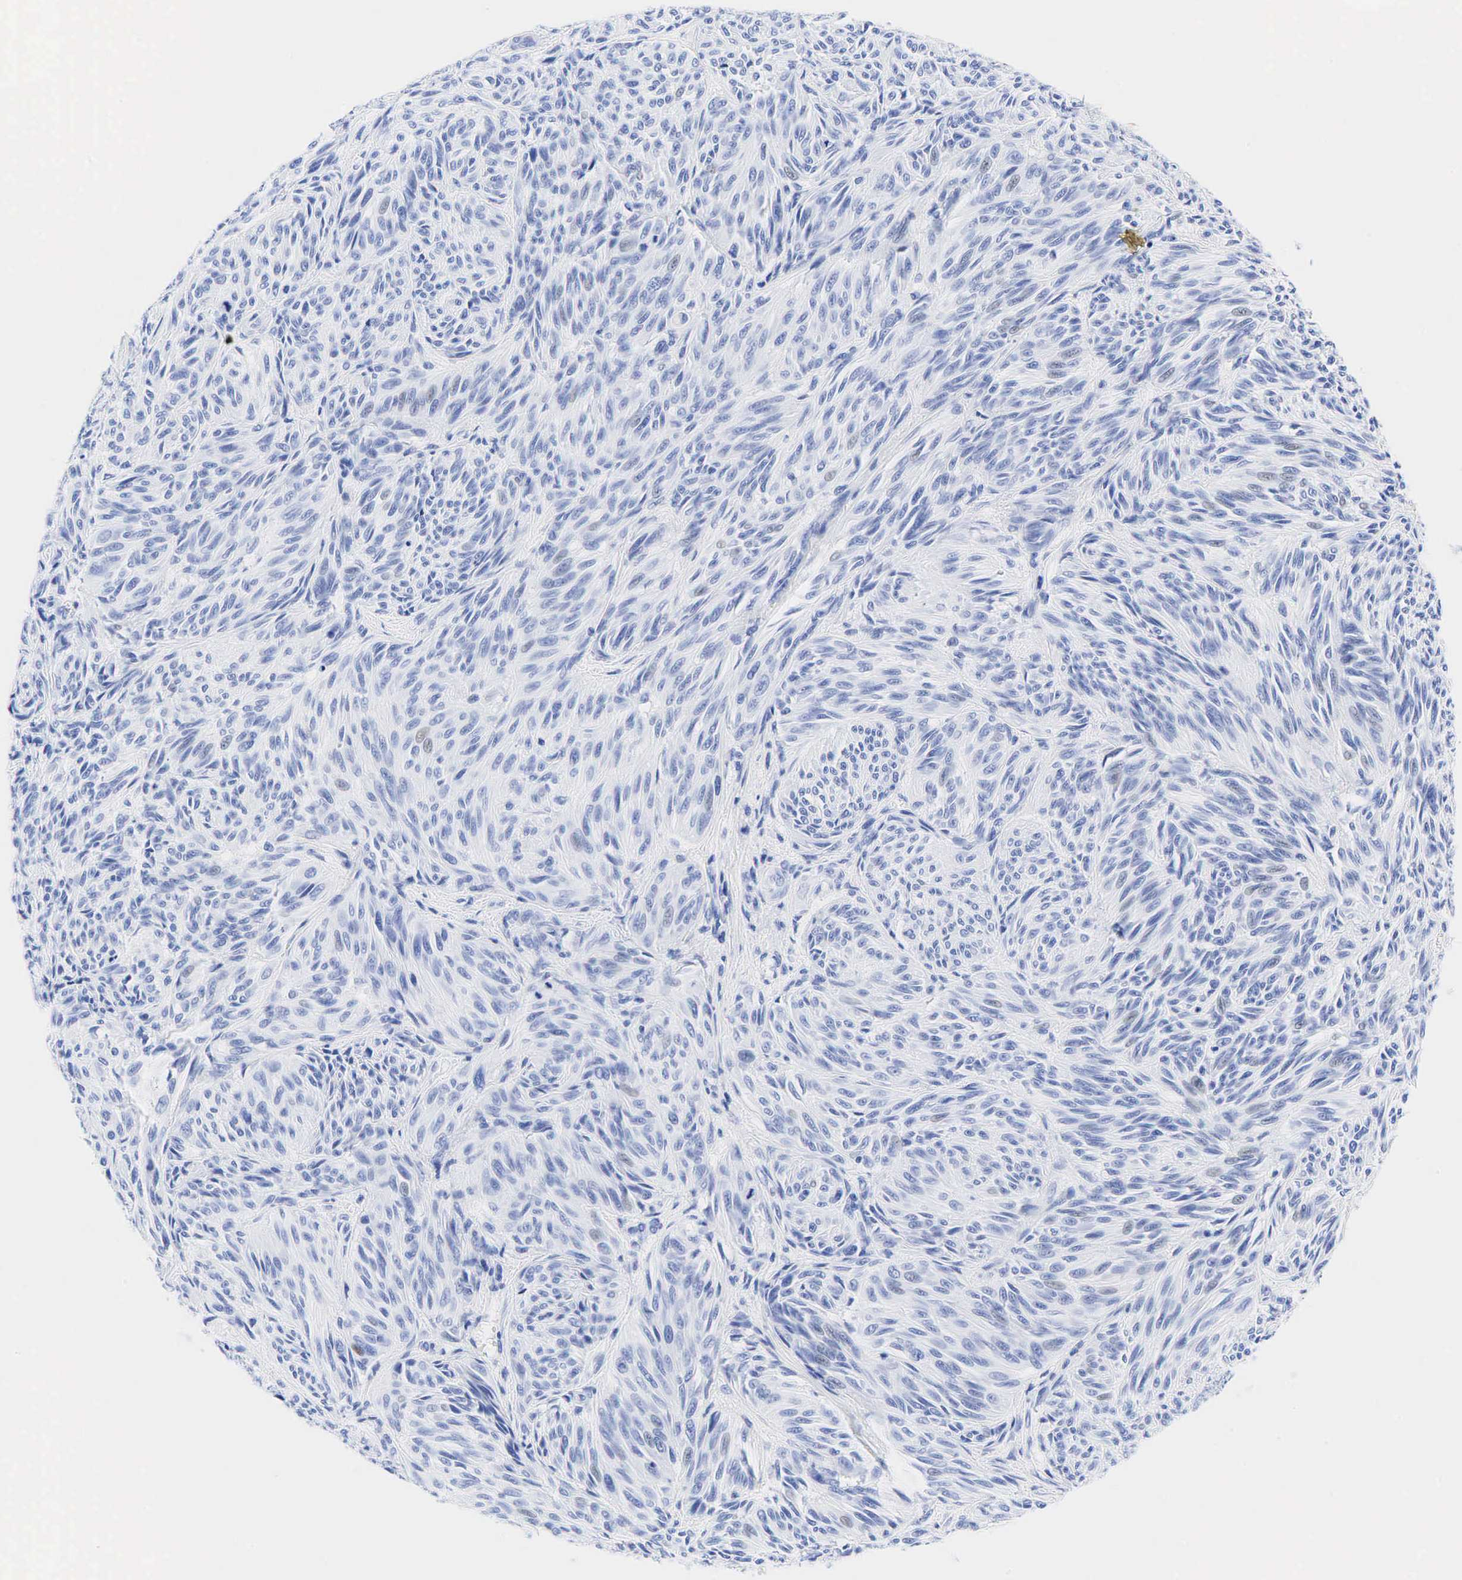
{"staining": {"intensity": "negative", "quantity": "none", "location": "none"}, "tissue": "melanoma", "cell_type": "Tumor cells", "image_type": "cancer", "snomed": [{"axis": "morphology", "description": "Malignant melanoma, NOS"}, {"axis": "topography", "description": "Skin"}], "caption": "This is a image of immunohistochemistry staining of melanoma, which shows no expression in tumor cells.", "gene": "CHGA", "patient": {"sex": "male", "age": 54}}